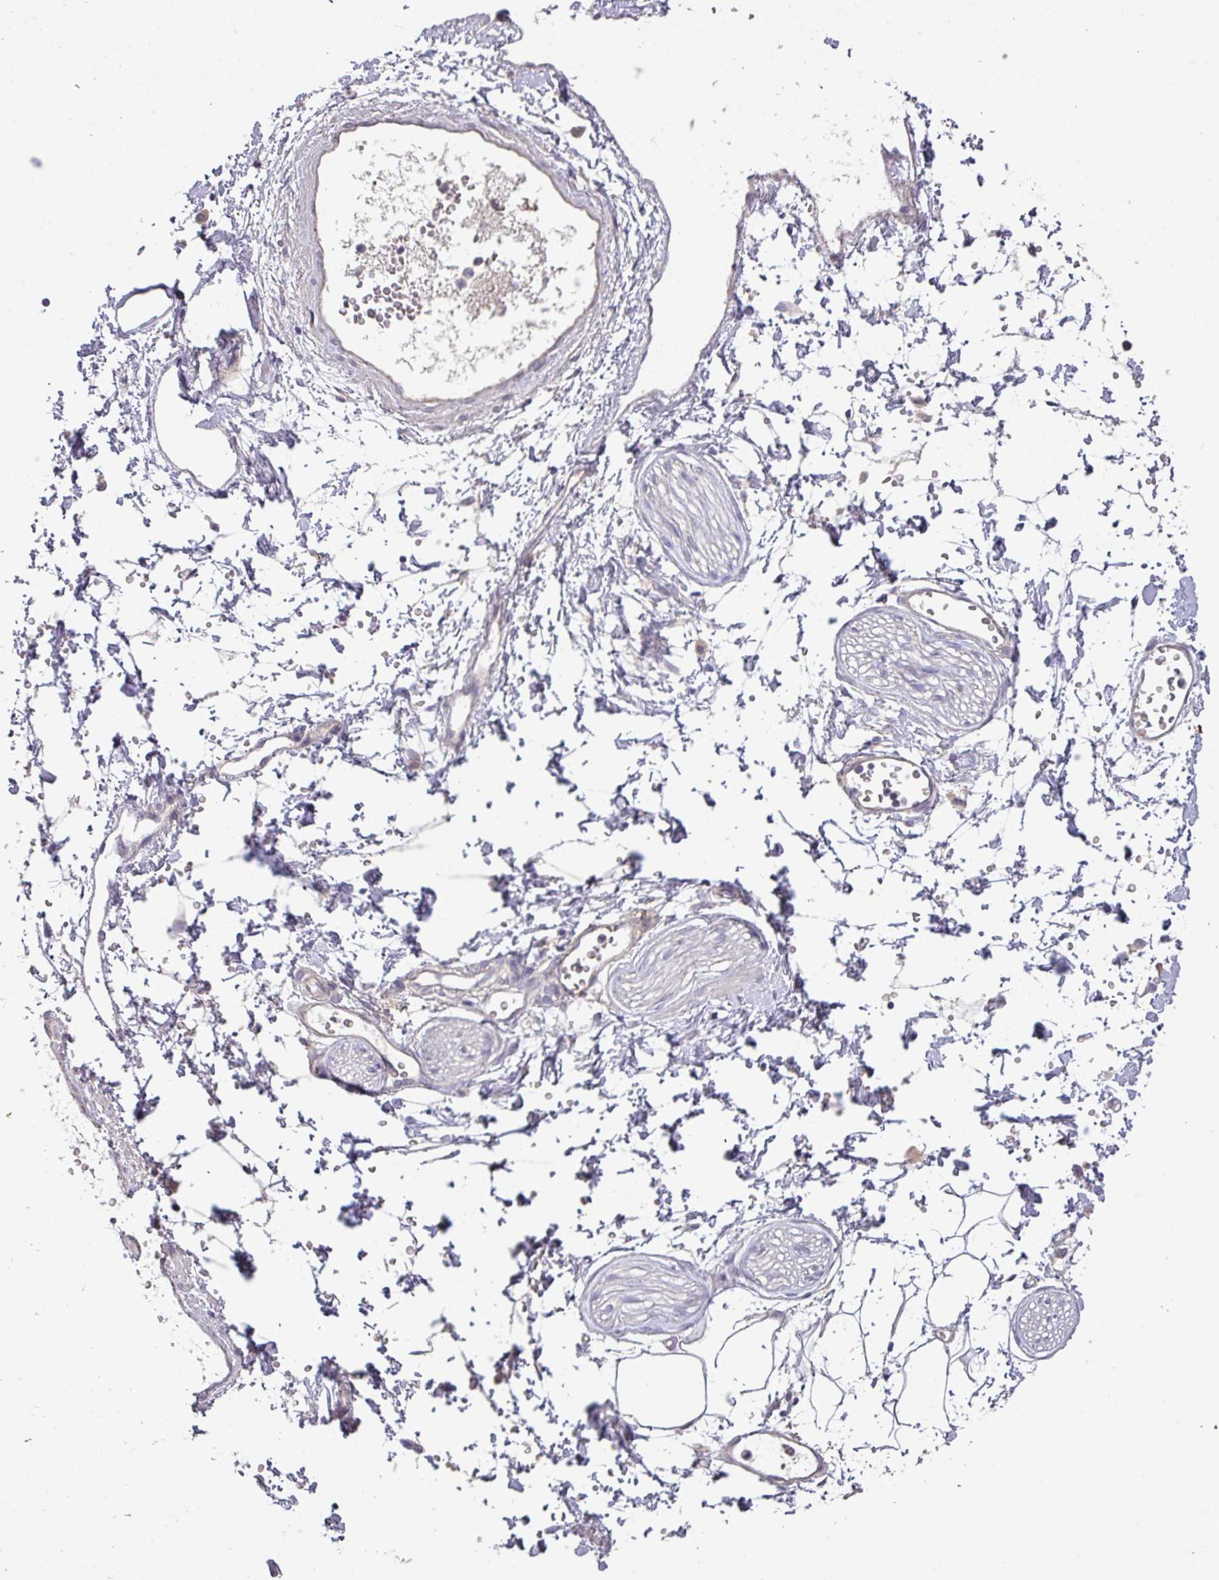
{"staining": {"intensity": "negative", "quantity": "none", "location": "none"}, "tissue": "adipose tissue", "cell_type": "Adipocytes", "image_type": "normal", "snomed": [{"axis": "morphology", "description": "Normal tissue, NOS"}, {"axis": "topography", "description": "Prostate"}, {"axis": "topography", "description": "Peripheral nerve tissue"}], "caption": "Immunohistochemistry (IHC) histopathology image of unremarkable adipose tissue stained for a protein (brown), which exhibits no staining in adipocytes.", "gene": "PRADC1", "patient": {"sex": "male", "age": 55}}